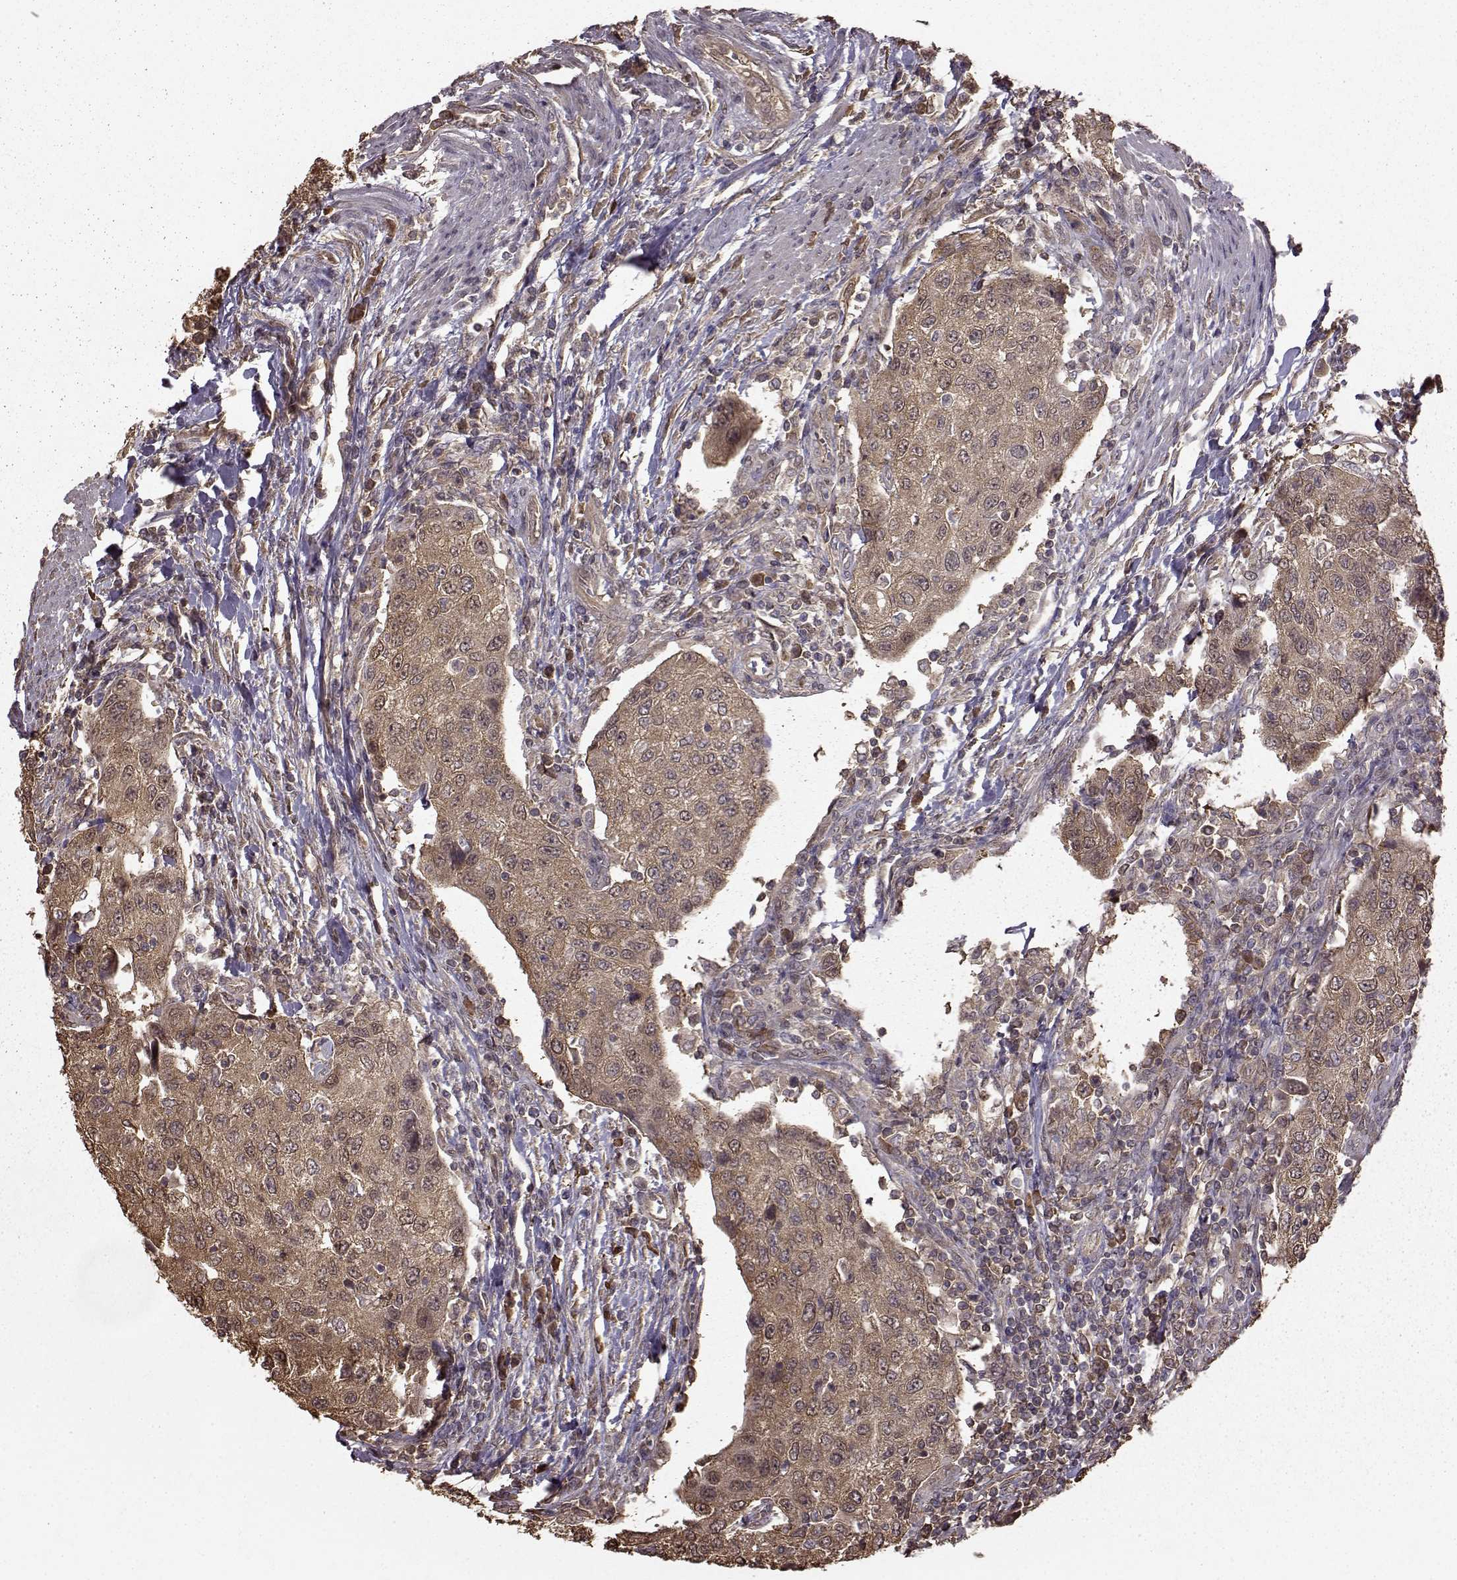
{"staining": {"intensity": "moderate", "quantity": ">75%", "location": "cytoplasmic/membranous"}, "tissue": "urothelial cancer", "cell_type": "Tumor cells", "image_type": "cancer", "snomed": [{"axis": "morphology", "description": "Urothelial carcinoma, High grade"}, {"axis": "topography", "description": "Urinary bladder"}], "caption": "Human urothelial cancer stained with a brown dye reveals moderate cytoplasmic/membranous positive staining in approximately >75% of tumor cells.", "gene": "NME1-NME2", "patient": {"sex": "female", "age": 78}}